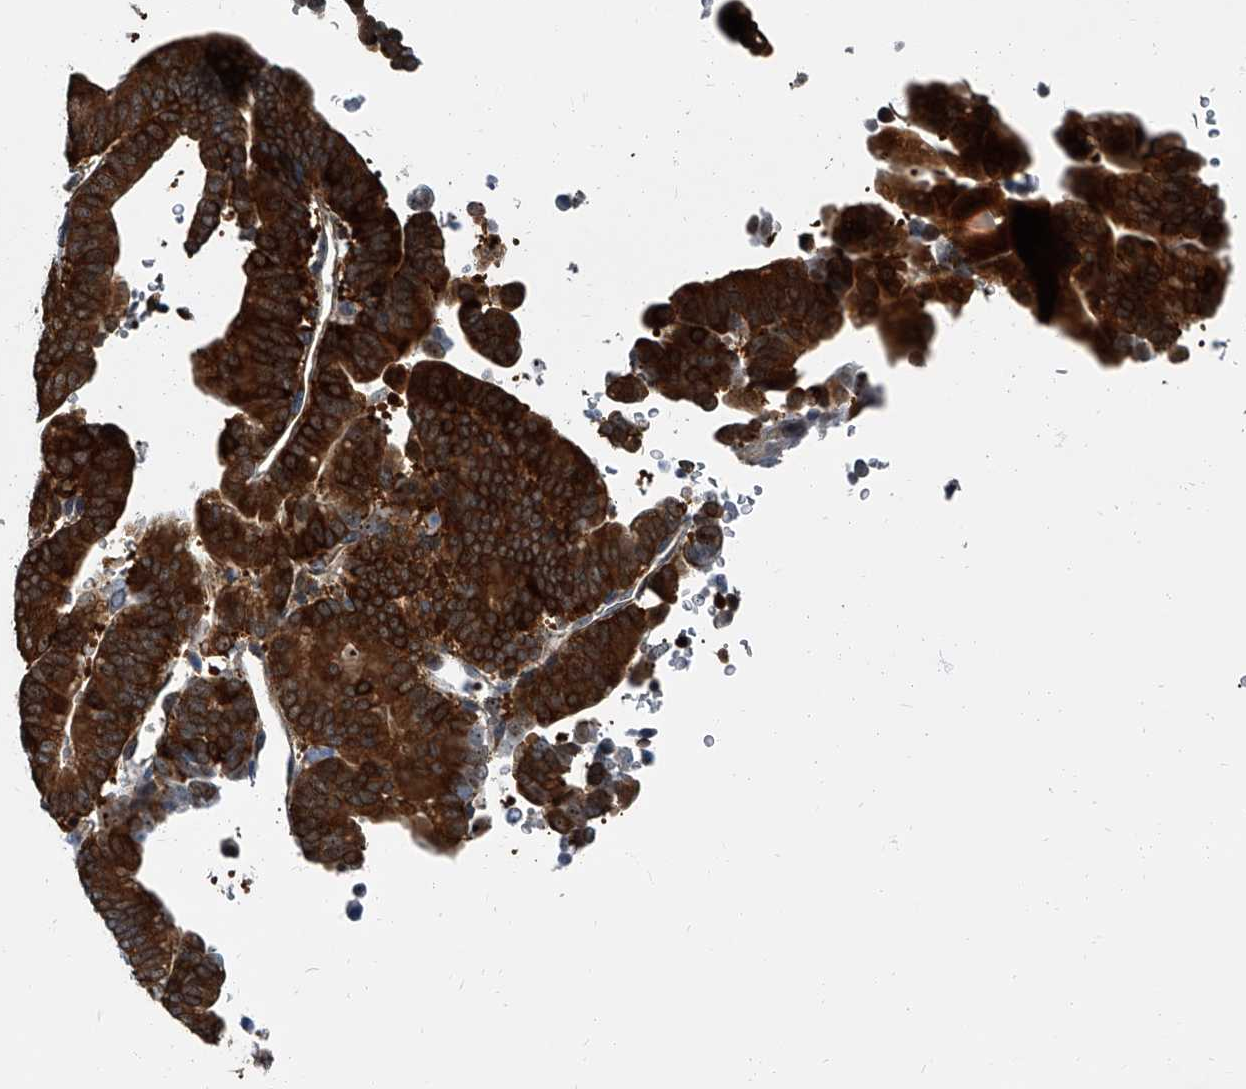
{"staining": {"intensity": "strong", "quantity": ">75%", "location": "cytoplasmic/membranous"}, "tissue": "liver cancer", "cell_type": "Tumor cells", "image_type": "cancer", "snomed": [{"axis": "morphology", "description": "Cholangiocarcinoma"}, {"axis": "topography", "description": "Liver"}], "caption": "Strong cytoplasmic/membranous expression is identified in approximately >75% of tumor cells in cholangiocarcinoma (liver). Nuclei are stained in blue.", "gene": "CDV3", "patient": {"sex": "female", "age": 75}}